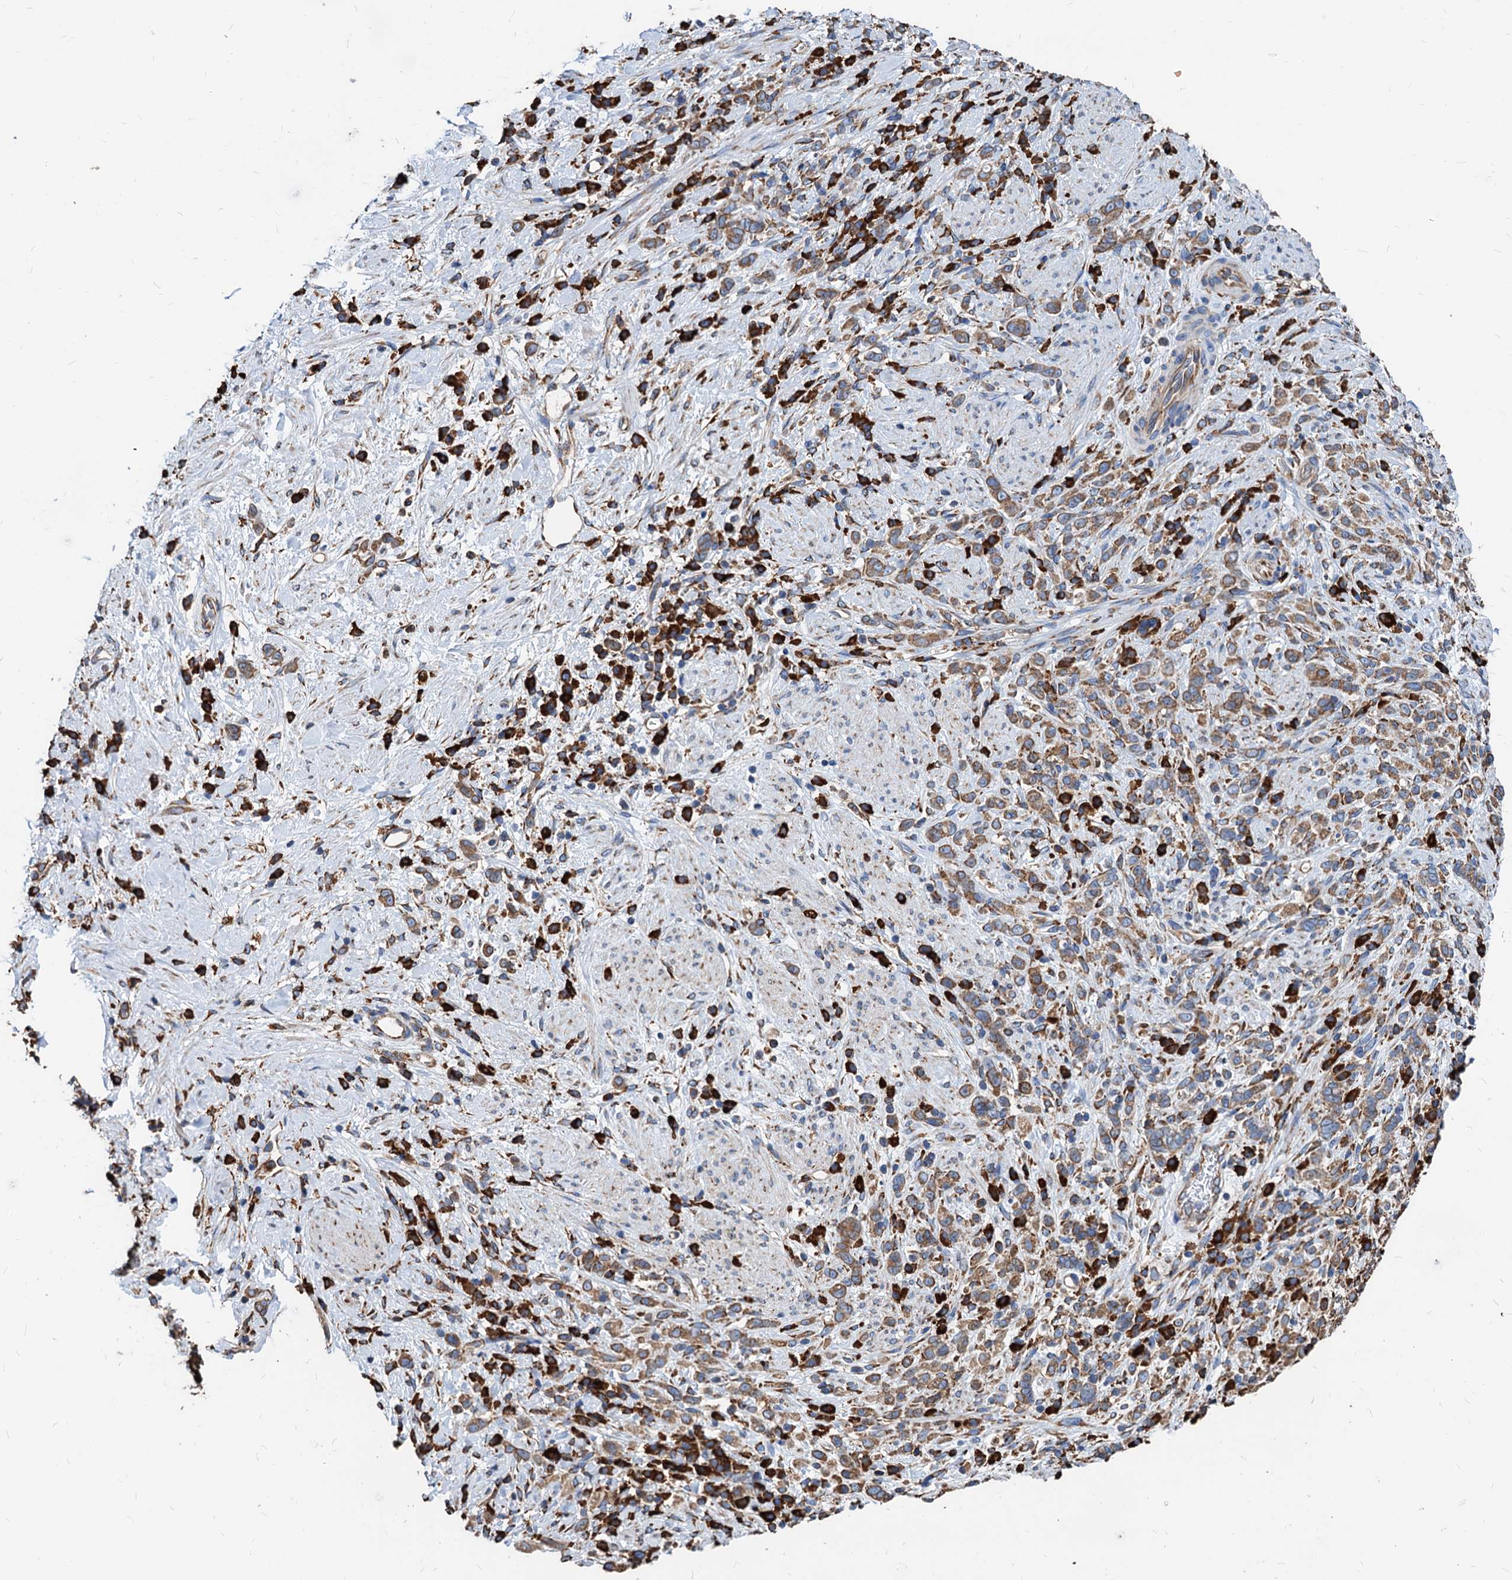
{"staining": {"intensity": "moderate", "quantity": ">75%", "location": "cytoplasmic/membranous"}, "tissue": "stomach cancer", "cell_type": "Tumor cells", "image_type": "cancer", "snomed": [{"axis": "morphology", "description": "Adenocarcinoma, NOS"}, {"axis": "topography", "description": "Stomach"}], "caption": "A histopathology image of human stomach adenocarcinoma stained for a protein reveals moderate cytoplasmic/membranous brown staining in tumor cells.", "gene": "HSPA5", "patient": {"sex": "female", "age": 60}}